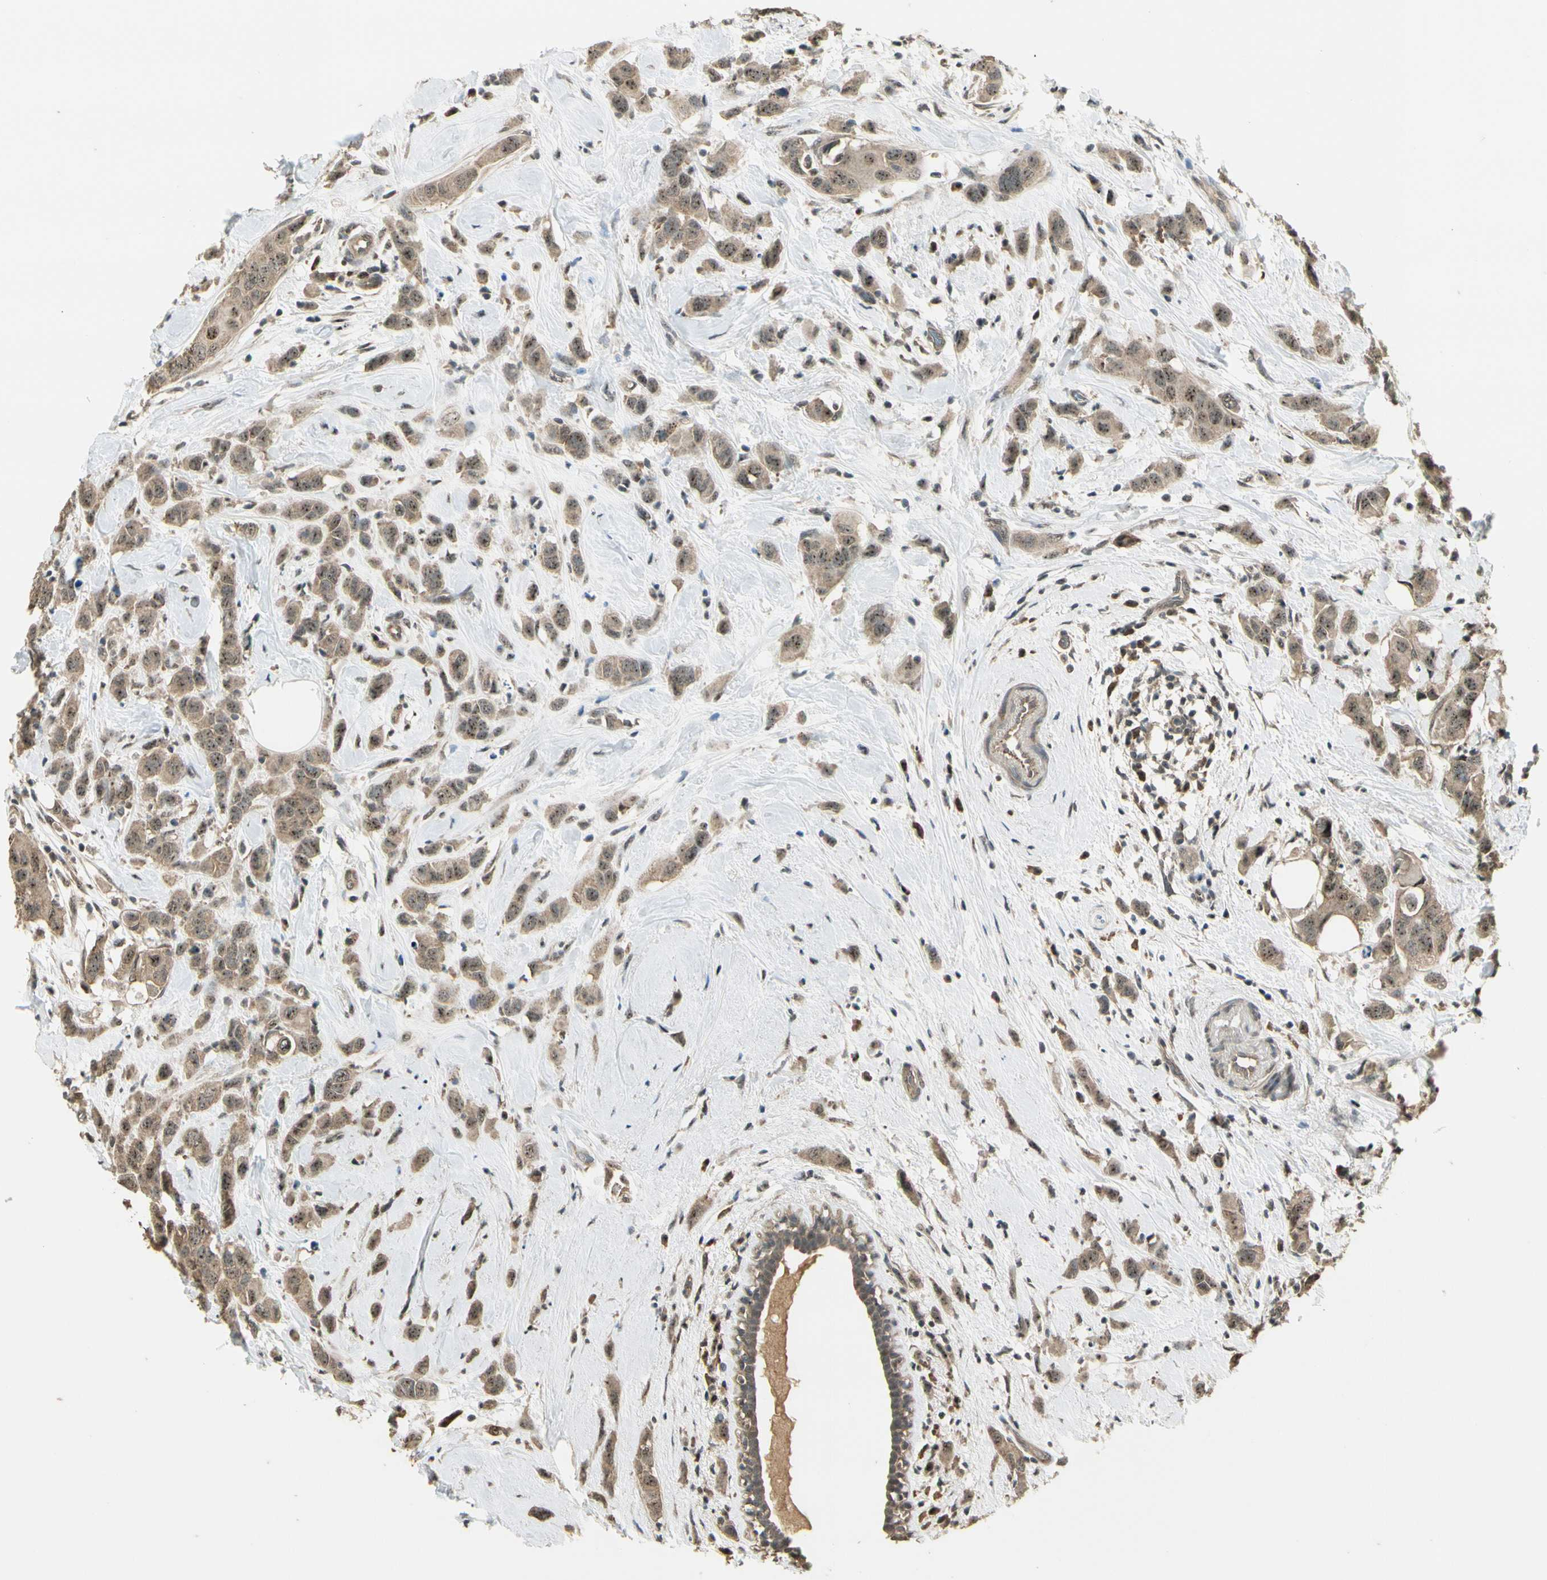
{"staining": {"intensity": "moderate", "quantity": ">75%", "location": "cytoplasmic/membranous,nuclear"}, "tissue": "breast cancer", "cell_type": "Tumor cells", "image_type": "cancer", "snomed": [{"axis": "morphology", "description": "Normal tissue, NOS"}, {"axis": "morphology", "description": "Duct carcinoma"}, {"axis": "topography", "description": "Breast"}], "caption": "About >75% of tumor cells in human breast cancer demonstrate moderate cytoplasmic/membranous and nuclear protein staining as visualized by brown immunohistochemical staining.", "gene": "MCPH1", "patient": {"sex": "female", "age": 50}}